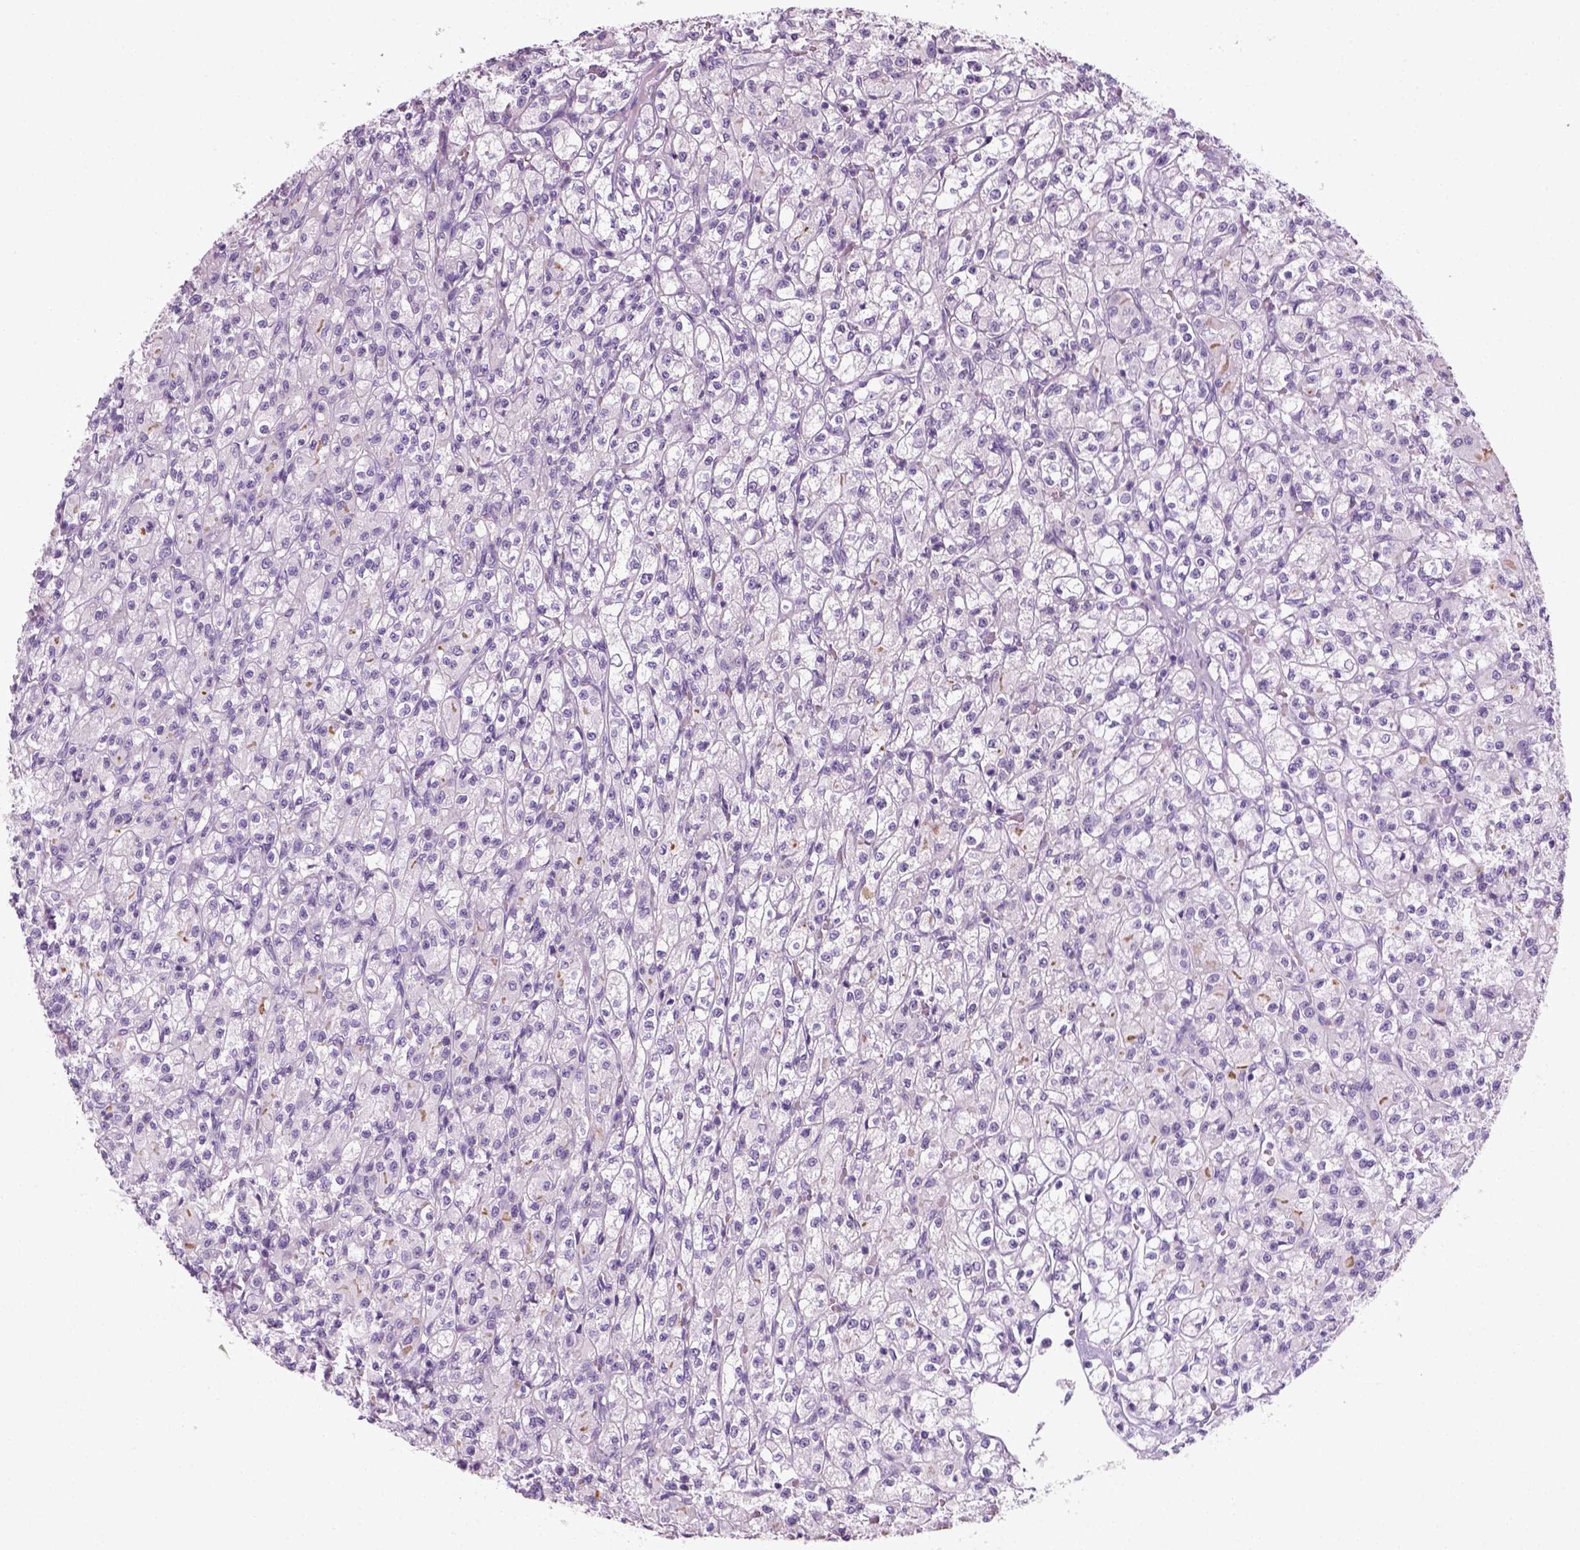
{"staining": {"intensity": "negative", "quantity": "none", "location": "none"}, "tissue": "renal cancer", "cell_type": "Tumor cells", "image_type": "cancer", "snomed": [{"axis": "morphology", "description": "Adenocarcinoma, NOS"}, {"axis": "topography", "description": "Kidney"}], "caption": "Immunohistochemical staining of renal adenocarcinoma displays no significant expression in tumor cells.", "gene": "SLC12A5", "patient": {"sex": "female", "age": 70}}